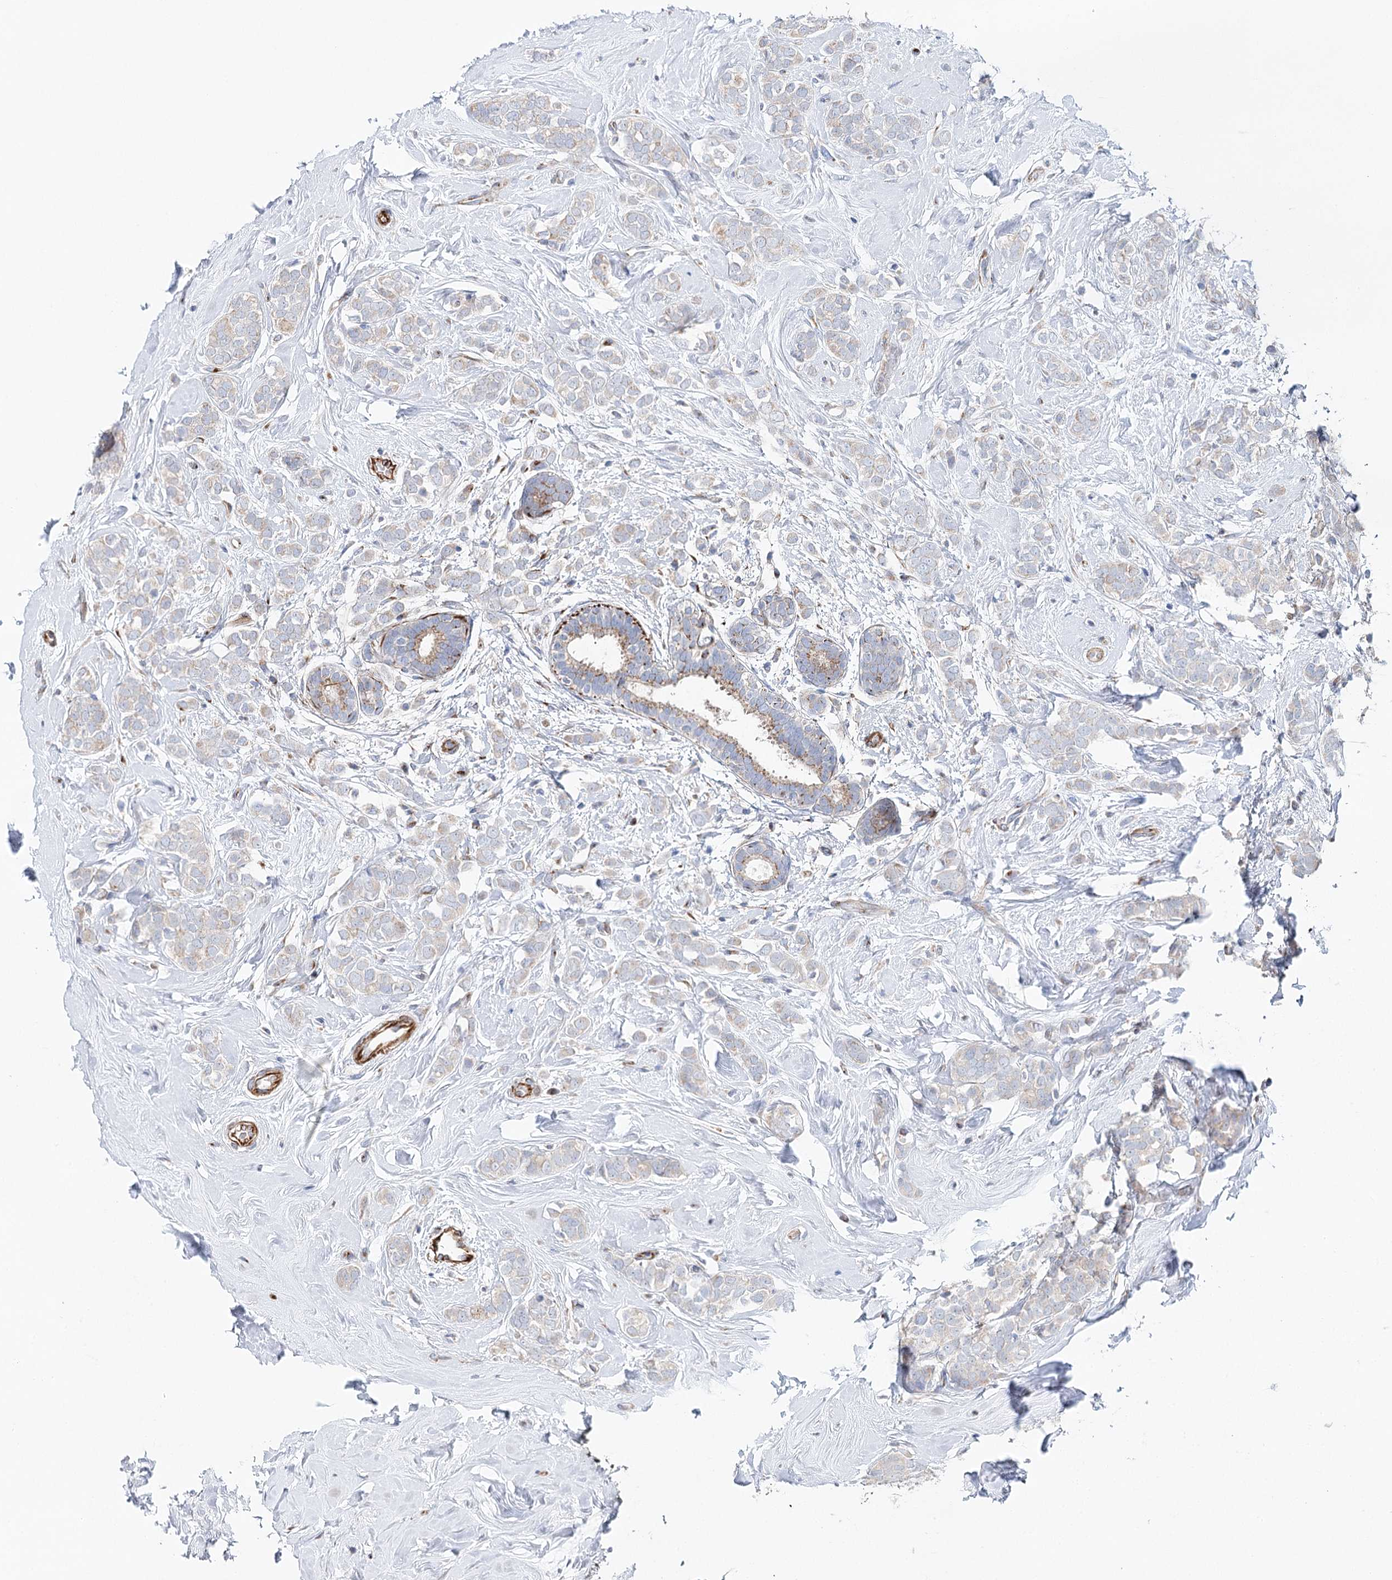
{"staining": {"intensity": "weak", "quantity": "<25%", "location": "cytoplasmic/membranous"}, "tissue": "breast cancer", "cell_type": "Tumor cells", "image_type": "cancer", "snomed": [{"axis": "morphology", "description": "Lobular carcinoma"}, {"axis": "topography", "description": "Breast"}], "caption": "IHC image of human breast lobular carcinoma stained for a protein (brown), which exhibits no expression in tumor cells.", "gene": "ABRAXAS2", "patient": {"sex": "female", "age": 47}}